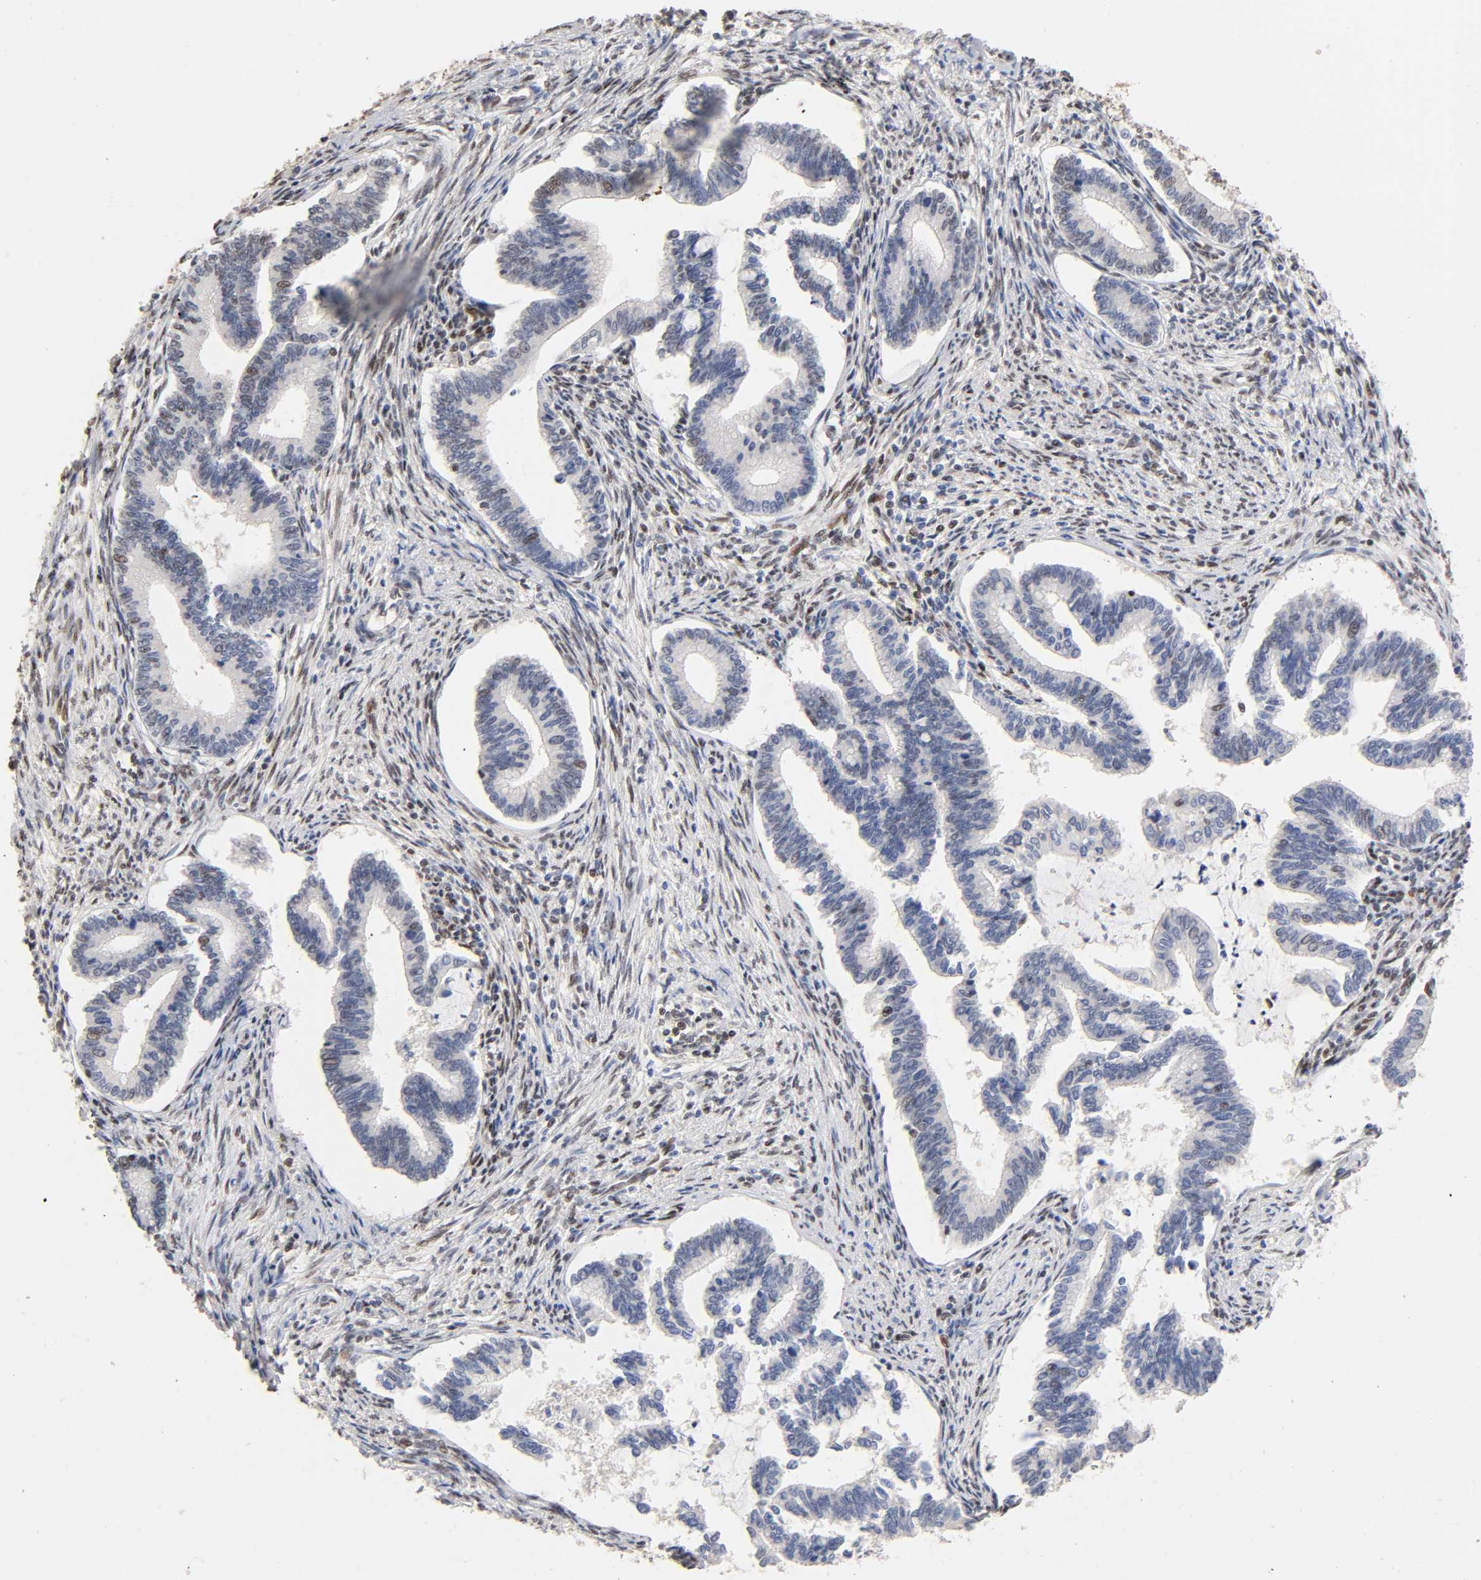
{"staining": {"intensity": "weak", "quantity": "<25%", "location": "nuclear"}, "tissue": "cervical cancer", "cell_type": "Tumor cells", "image_type": "cancer", "snomed": [{"axis": "morphology", "description": "Adenocarcinoma, NOS"}, {"axis": "topography", "description": "Cervix"}], "caption": "Immunohistochemistry (IHC) photomicrograph of neoplastic tissue: adenocarcinoma (cervical) stained with DAB shows no significant protein expression in tumor cells.", "gene": "TP53RK", "patient": {"sex": "female", "age": 36}}